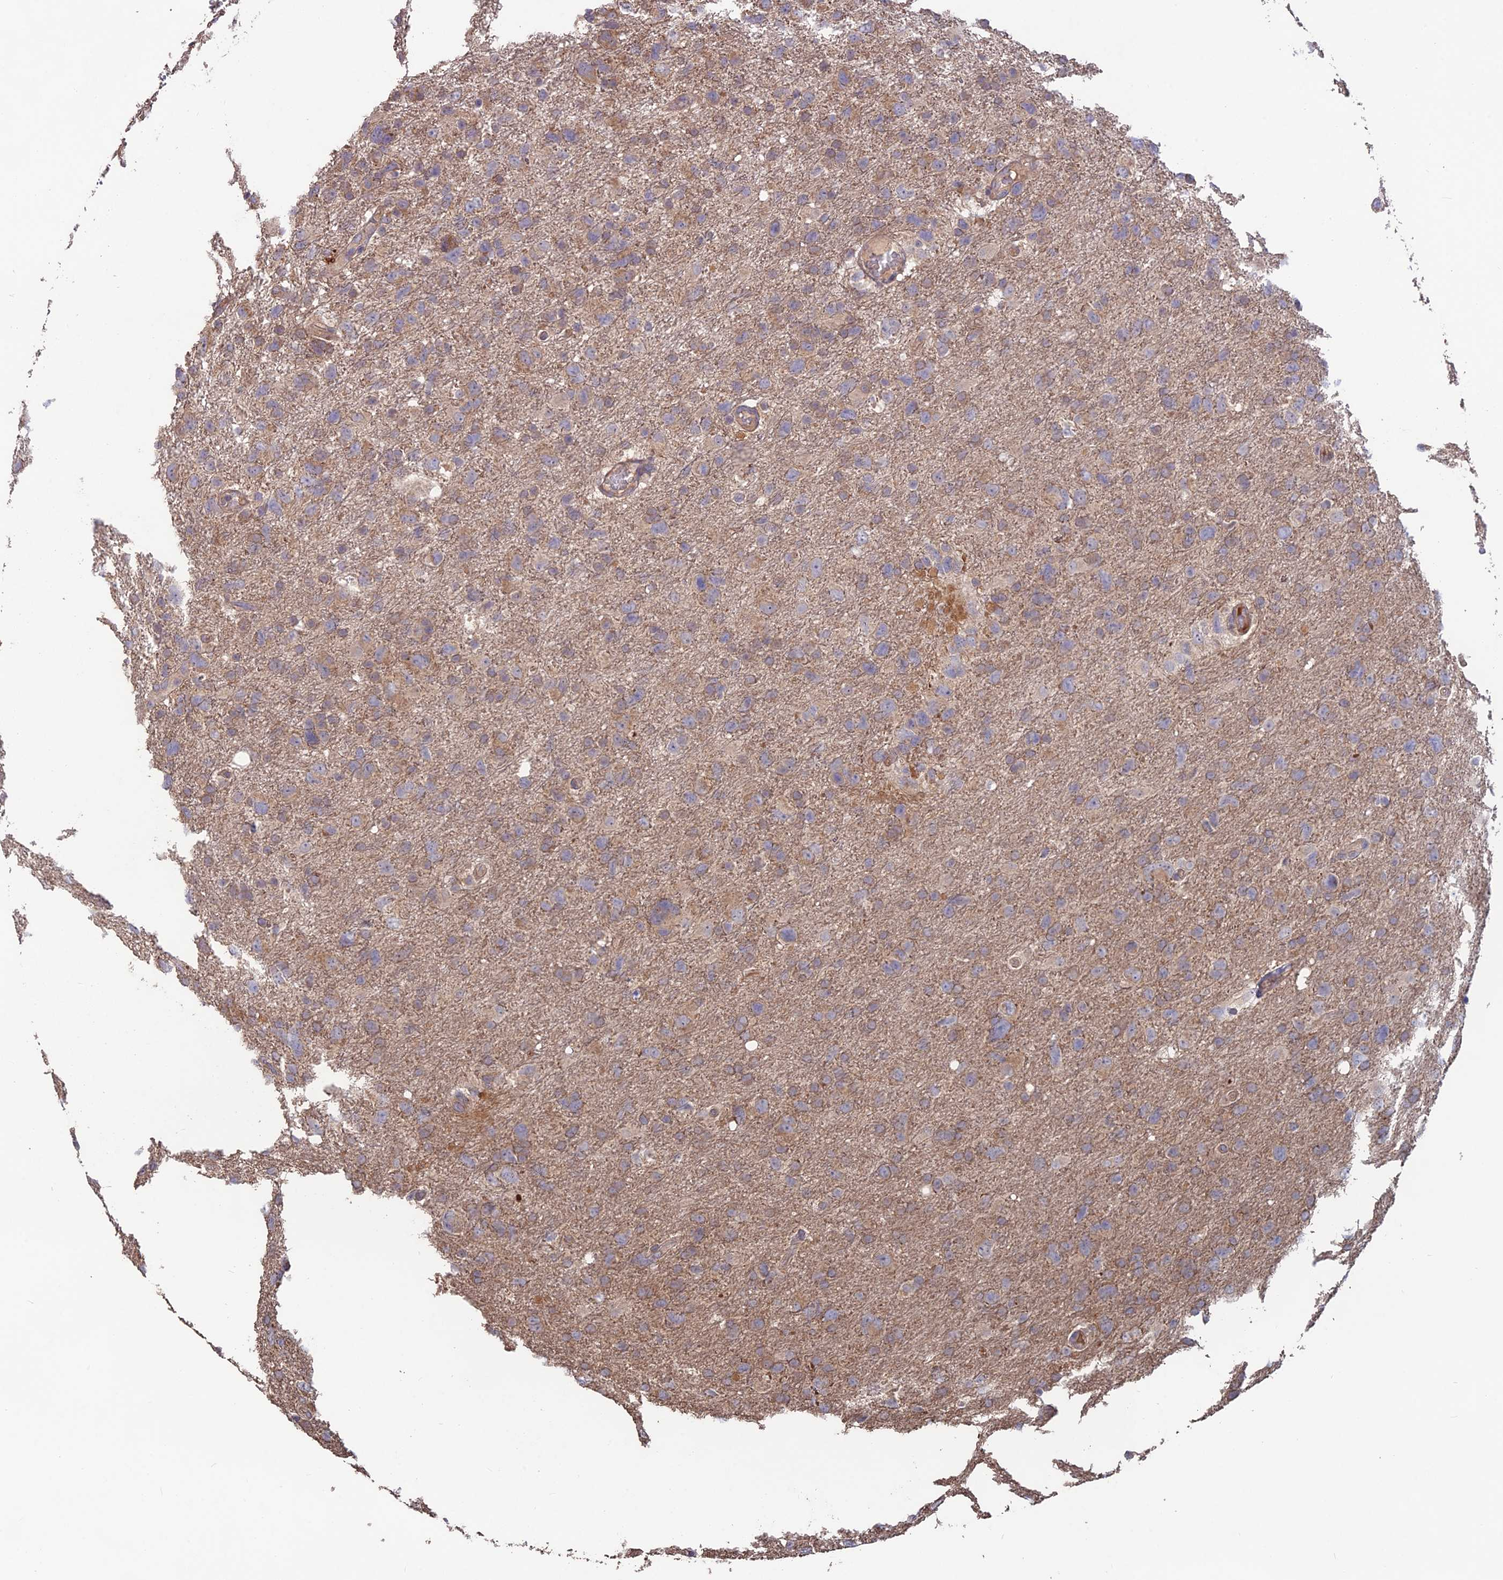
{"staining": {"intensity": "weak", "quantity": "25%-75%", "location": "cytoplasmic/membranous"}, "tissue": "glioma", "cell_type": "Tumor cells", "image_type": "cancer", "snomed": [{"axis": "morphology", "description": "Glioma, malignant, High grade"}, {"axis": "topography", "description": "Brain"}], "caption": "Tumor cells exhibit low levels of weak cytoplasmic/membranous expression in approximately 25%-75% of cells in human malignant glioma (high-grade).", "gene": "SHISA5", "patient": {"sex": "male", "age": 61}}